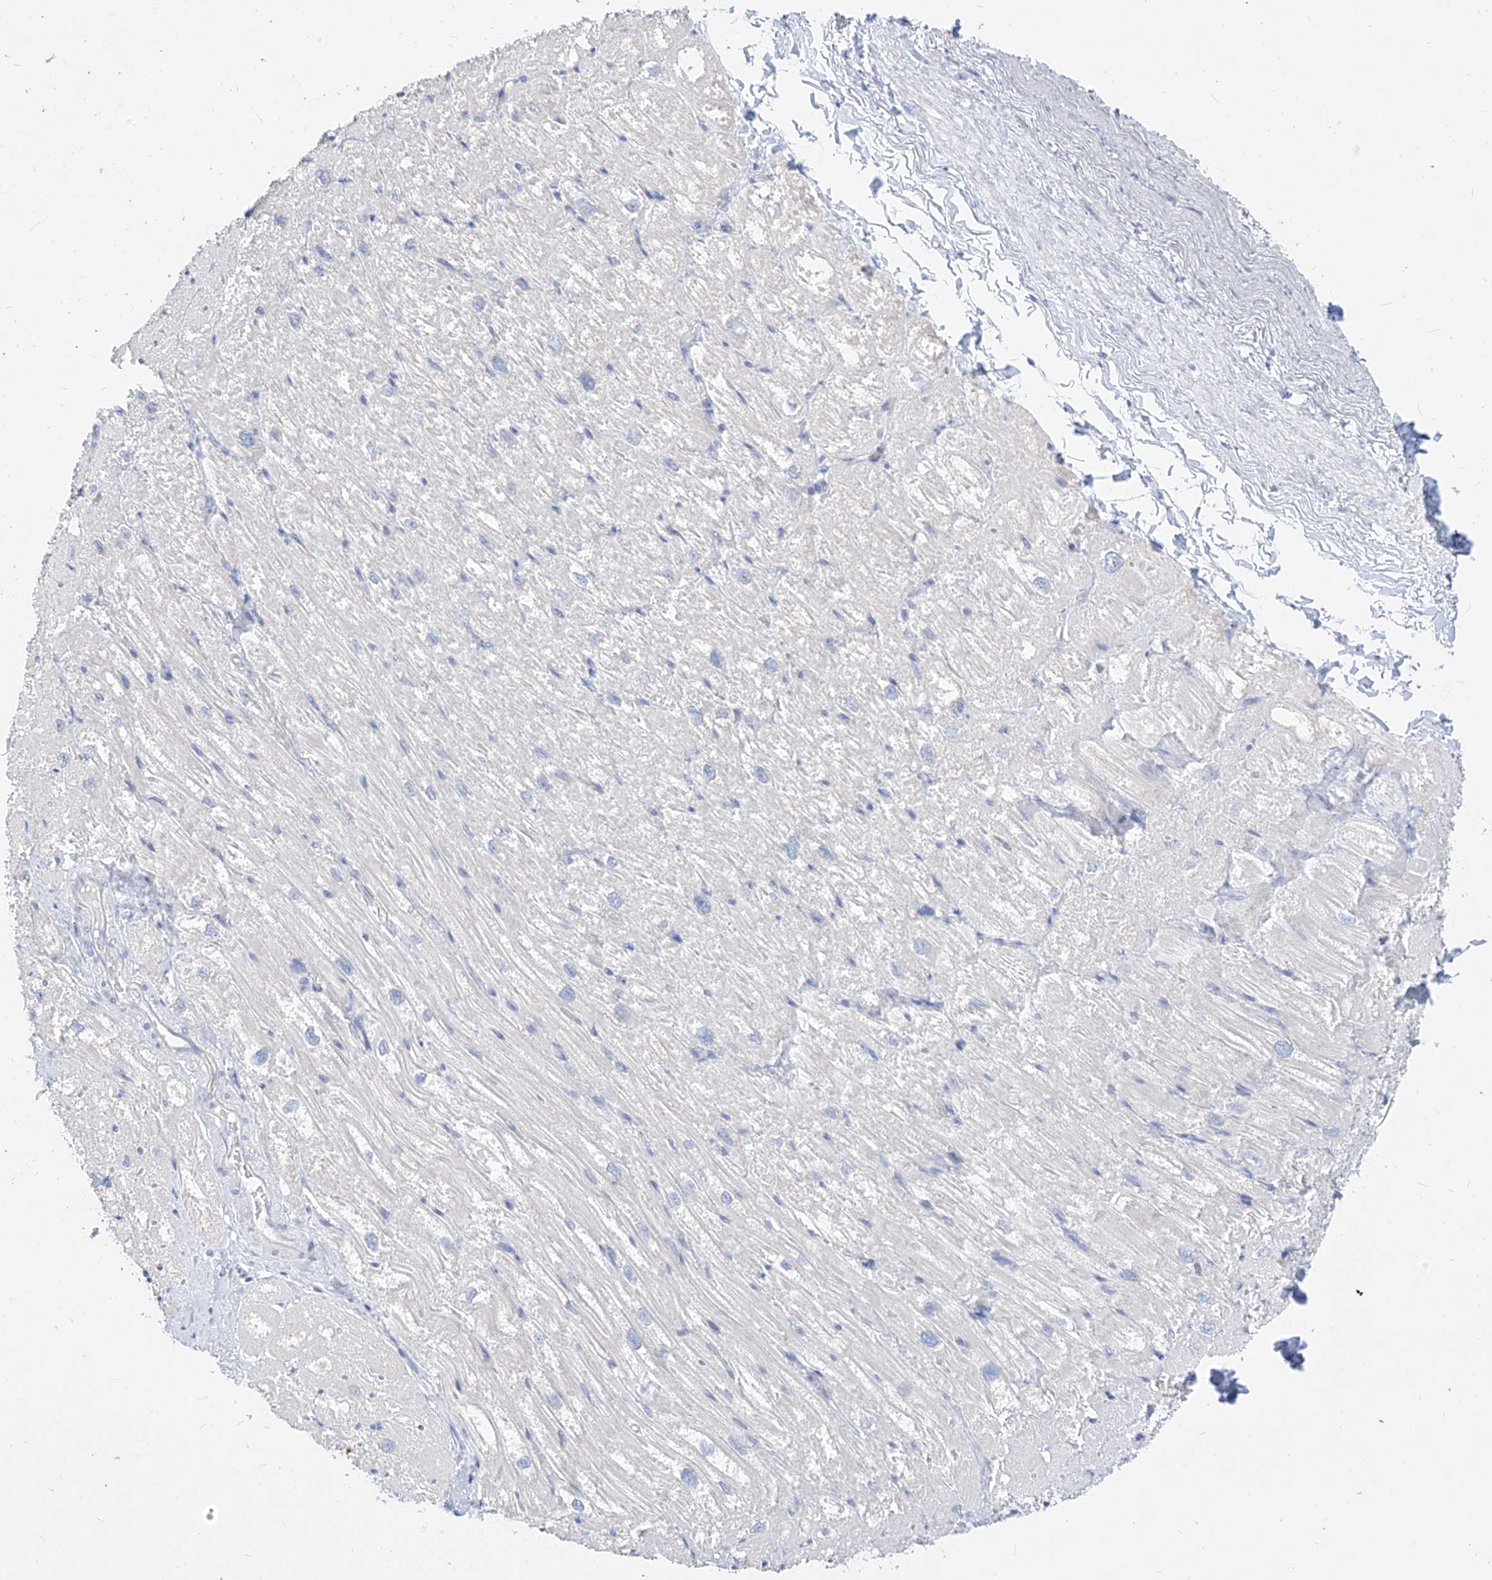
{"staining": {"intensity": "negative", "quantity": "none", "location": "none"}, "tissue": "heart muscle", "cell_type": "Cardiomyocytes", "image_type": "normal", "snomed": [{"axis": "morphology", "description": "Normal tissue, NOS"}, {"axis": "topography", "description": "Heart"}], "caption": "Immunohistochemical staining of unremarkable human heart muscle shows no significant positivity in cardiomyocytes. (Stains: DAB (3,3'-diaminobenzidine) immunohistochemistry (IHC) with hematoxylin counter stain, Microscopy: brightfield microscopy at high magnification).", "gene": "ZZEF1", "patient": {"sex": "male", "age": 50}}